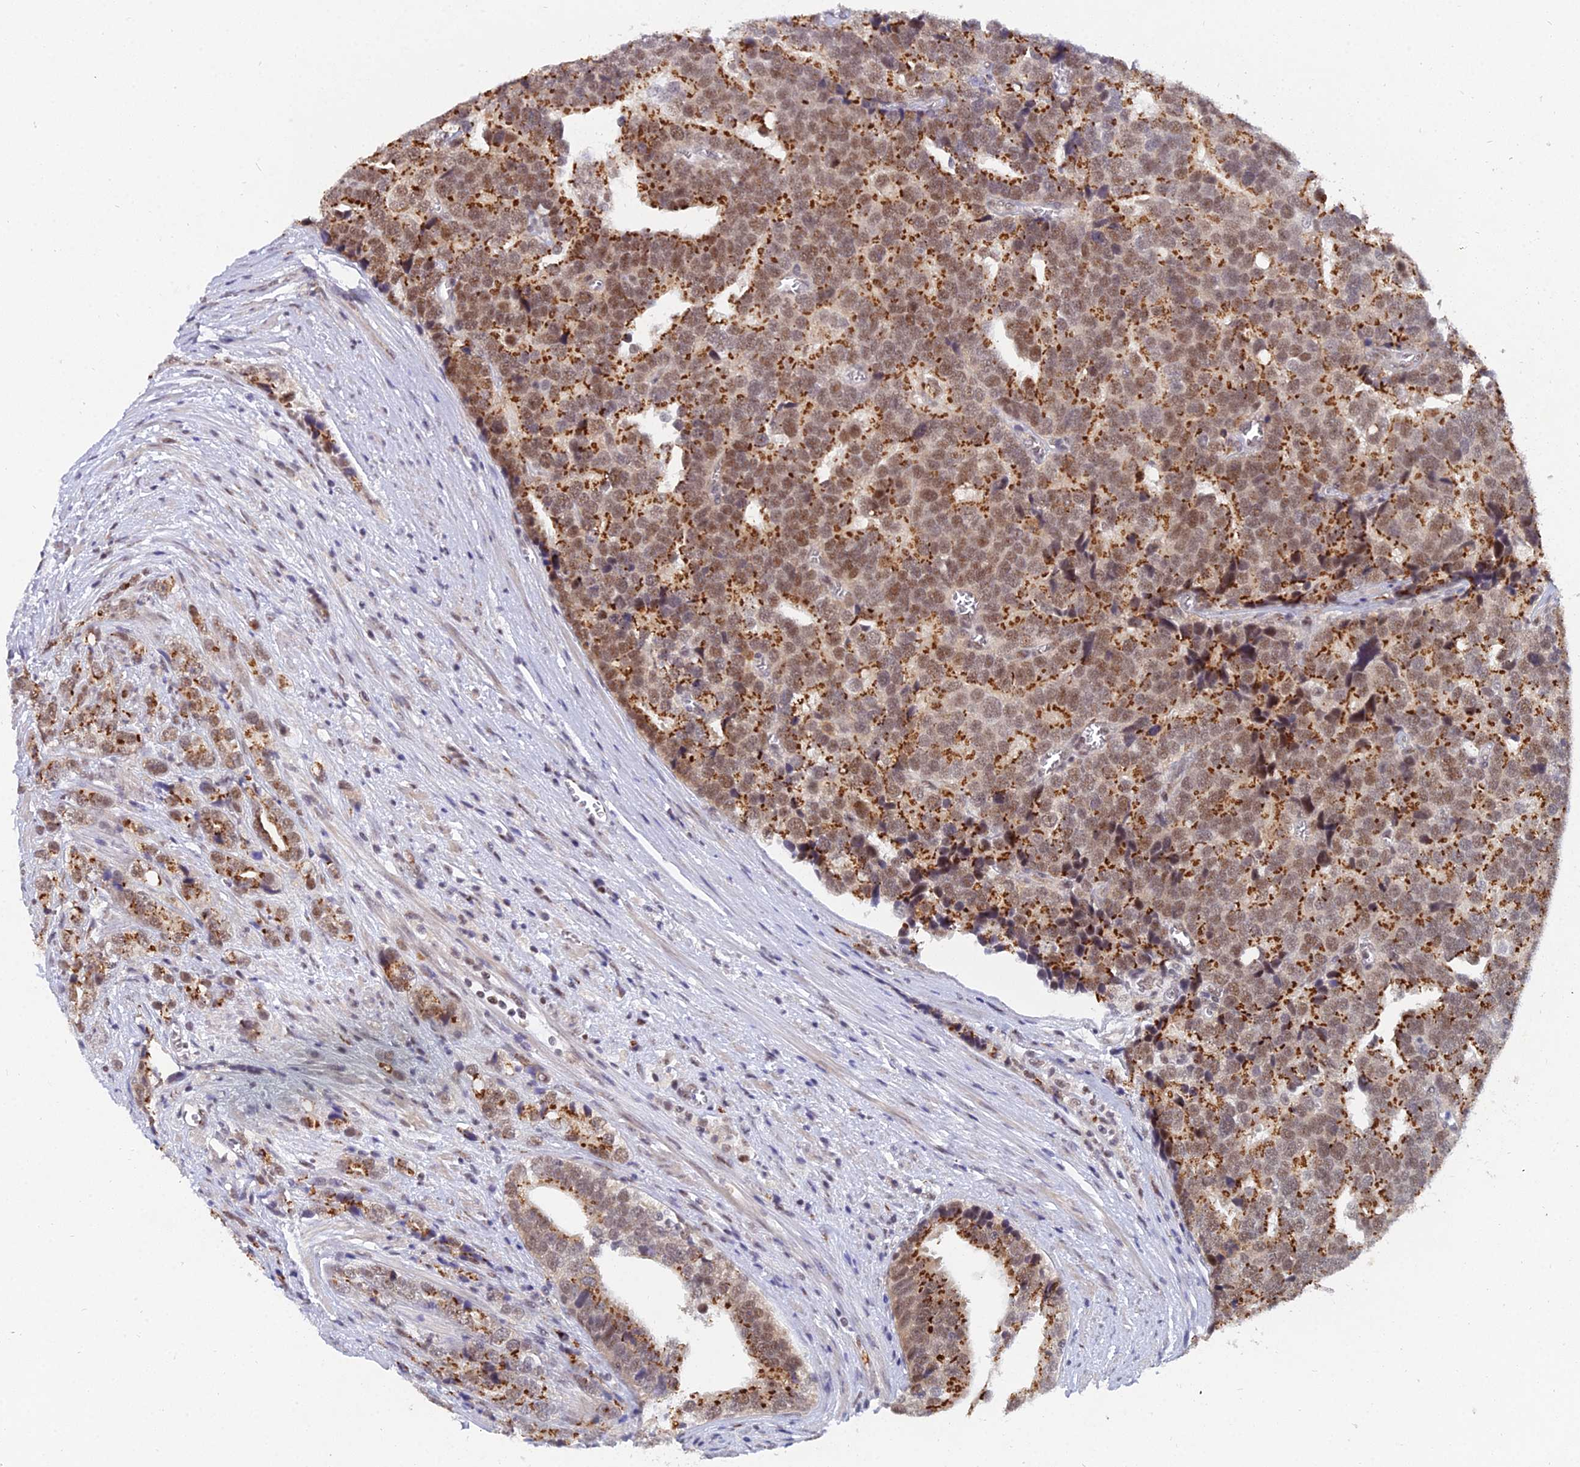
{"staining": {"intensity": "strong", "quantity": ">75%", "location": "cytoplasmic/membranous,nuclear"}, "tissue": "prostate cancer", "cell_type": "Tumor cells", "image_type": "cancer", "snomed": [{"axis": "morphology", "description": "Adenocarcinoma, High grade"}, {"axis": "topography", "description": "Prostate"}], "caption": "Immunohistochemistry micrograph of human adenocarcinoma (high-grade) (prostate) stained for a protein (brown), which shows high levels of strong cytoplasmic/membranous and nuclear expression in about >75% of tumor cells.", "gene": "THOC3", "patient": {"sex": "male", "age": 71}}